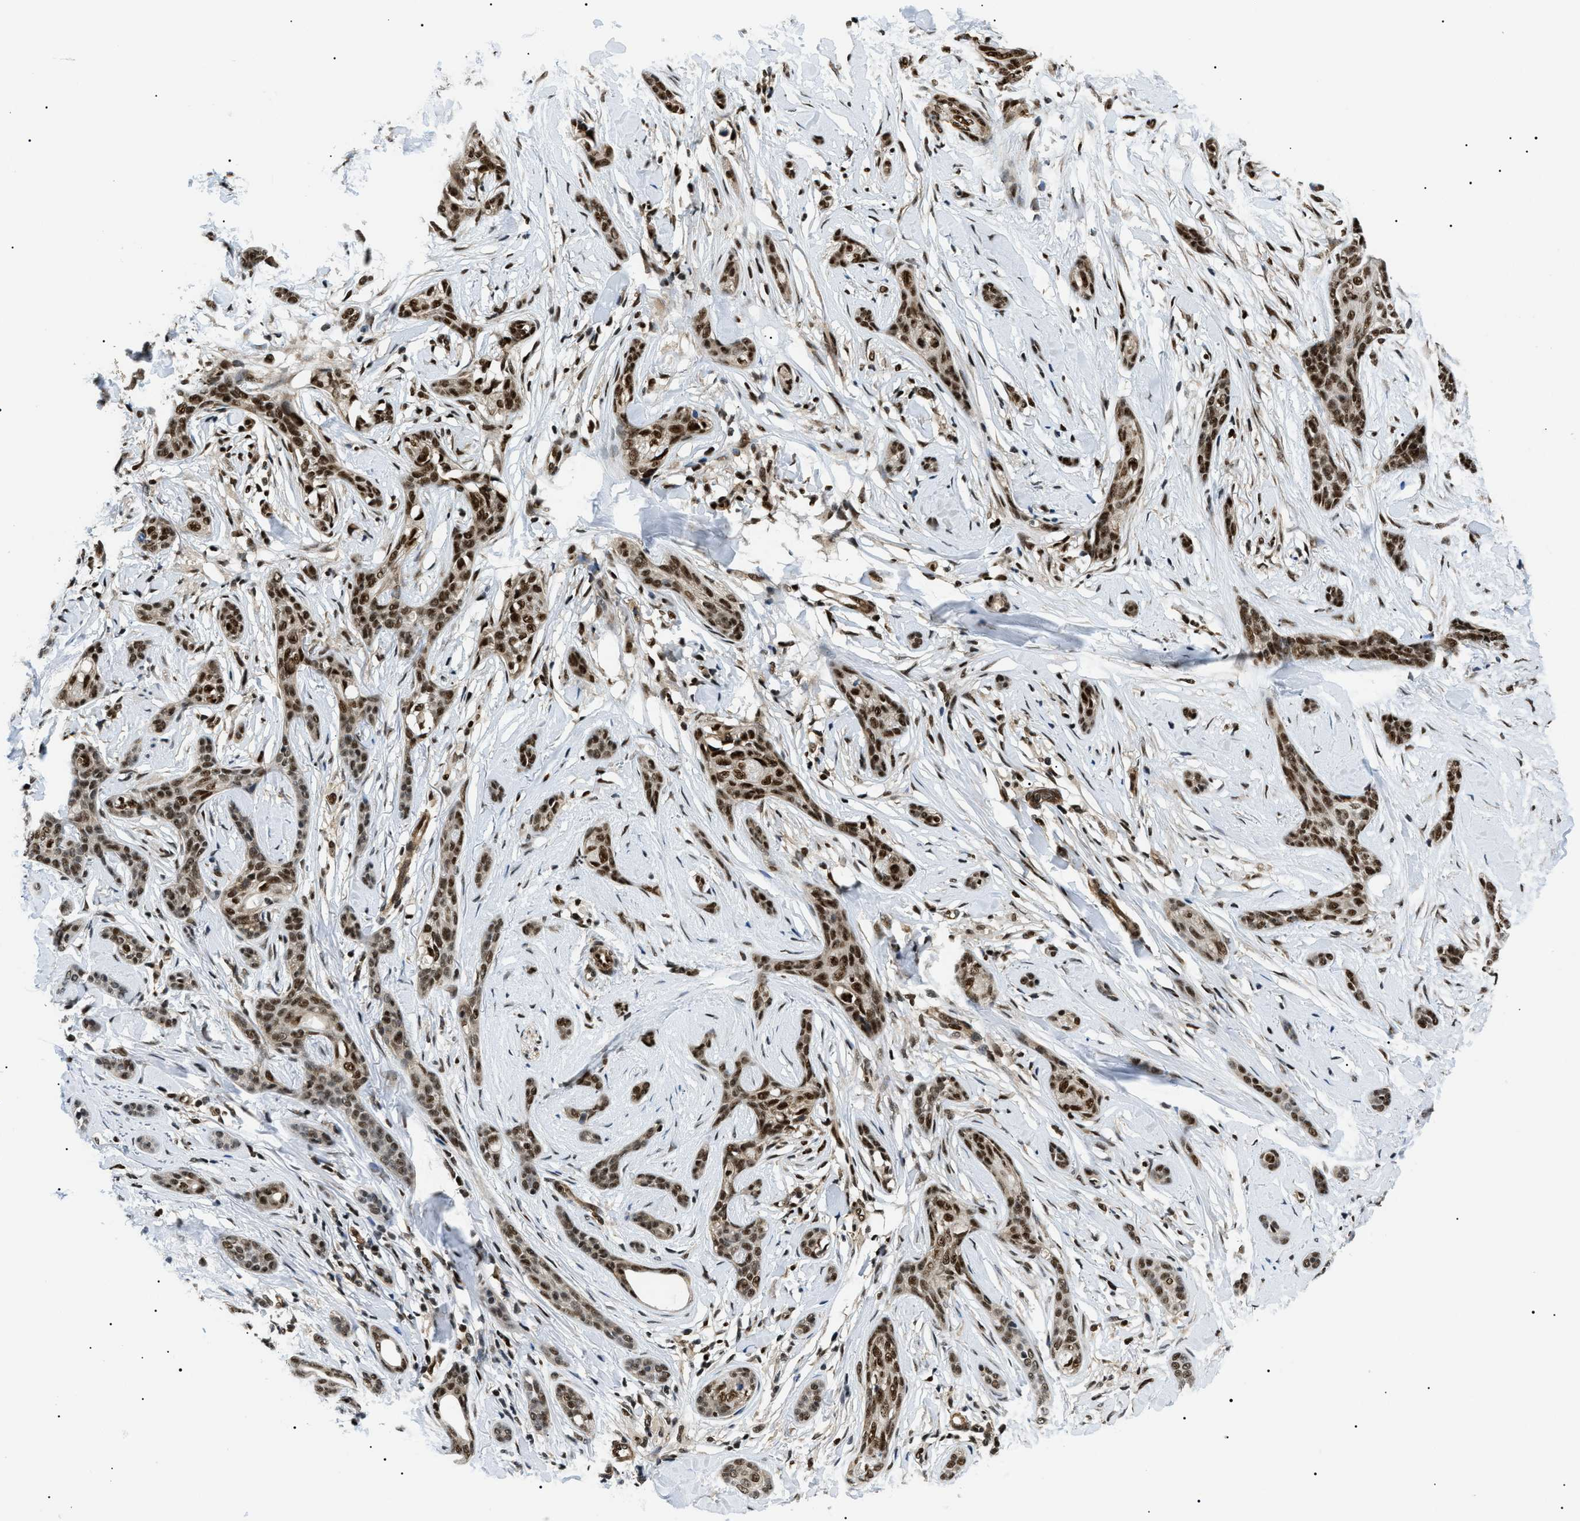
{"staining": {"intensity": "strong", "quantity": ">75%", "location": "nuclear"}, "tissue": "skin cancer", "cell_type": "Tumor cells", "image_type": "cancer", "snomed": [{"axis": "morphology", "description": "Basal cell carcinoma"}, {"axis": "morphology", "description": "Adnexal tumor, benign"}, {"axis": "topography", "description": "Skin"}], "caption": "Immunohistochemistry (IHC) (DAB (3,3'-diaminobenzidine)) staining of human skin benign adnexal tumor exhibits strong nuclear protein positivity in approximately >75% of tumor cells.", "gene": "CWC25", "patient": {"sex": "female", "age": 42}}